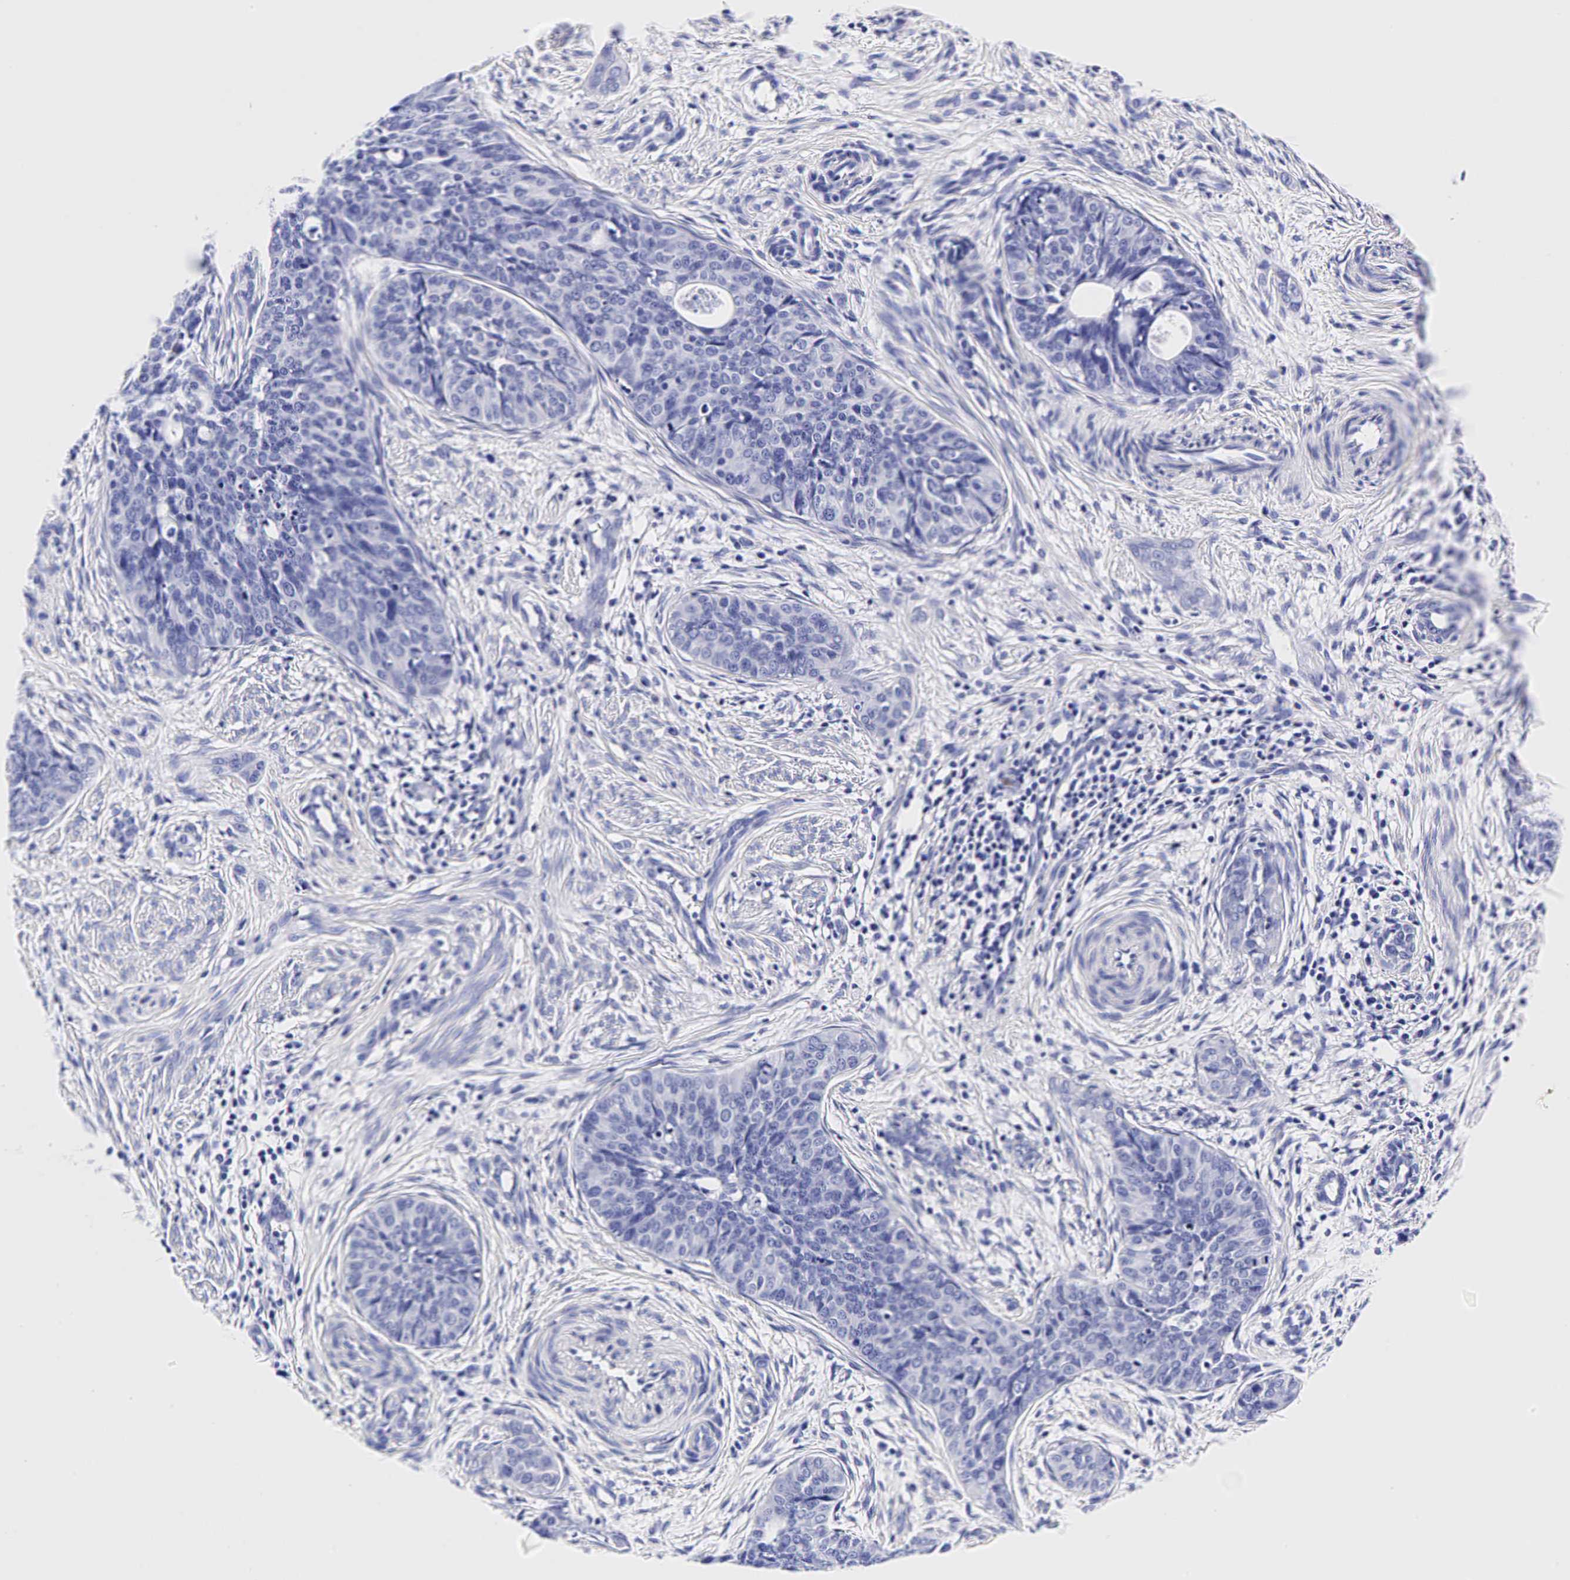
{"staining": {"intensity": "negative", "quantity": "none", "location": "none"}, "tissue": "cervical cancer", "cell_type": "Tumor cells", "image_type": "cancer", "snomed": [{"axis": "morphology", "description": "Squamous cell carcinoma, NOS"}, {"axis": "topography", "description": "Cervix"}], "caption": "A photomicrograph of cervical cancer stained for a protein displays no brown staining in tumor cells.", "gene": "GCG", "patient": {"sex": "female", "age": 34}}